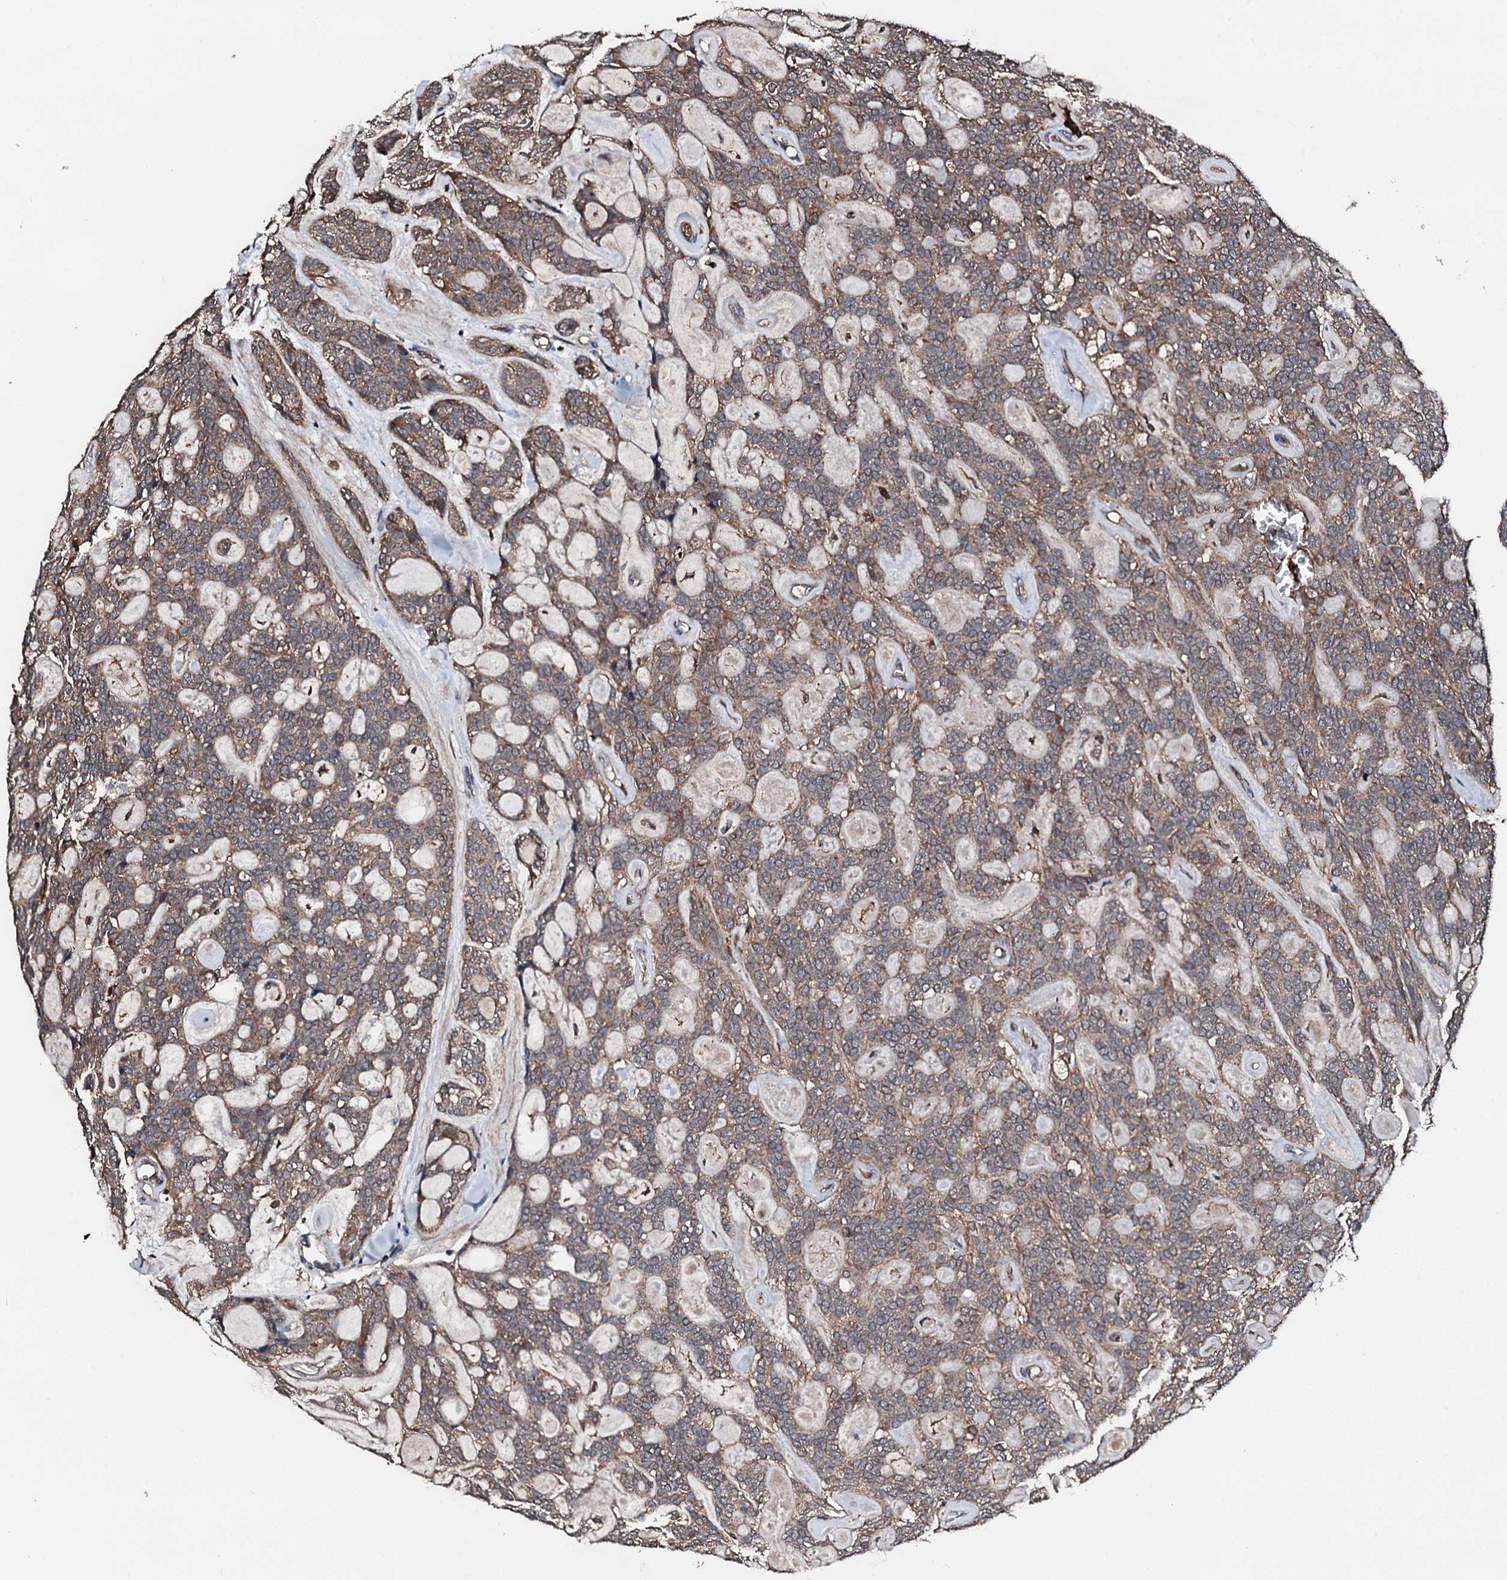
{"staining": {"intensity": "weak", "quantity": "25%-75%", "location": "cytoplasmic/membranous"}, "tissue": "head and neck cancer", "cell_type": "Tumor cells", "image_type": "cancer", "snomed": [{"axis": "morphology", "description": "Adenocarcinoma, NOS"}, {"axis": "topography", "description": "Head-Neck"}], "caption": "Human head and neck cancer stained with a brown dye shows weak cytoplasmic/membranous positive staining in about 25%-75% of tumor cells.", "gene": "FGD4", "patient": {"sex": "male", "age": 66}}